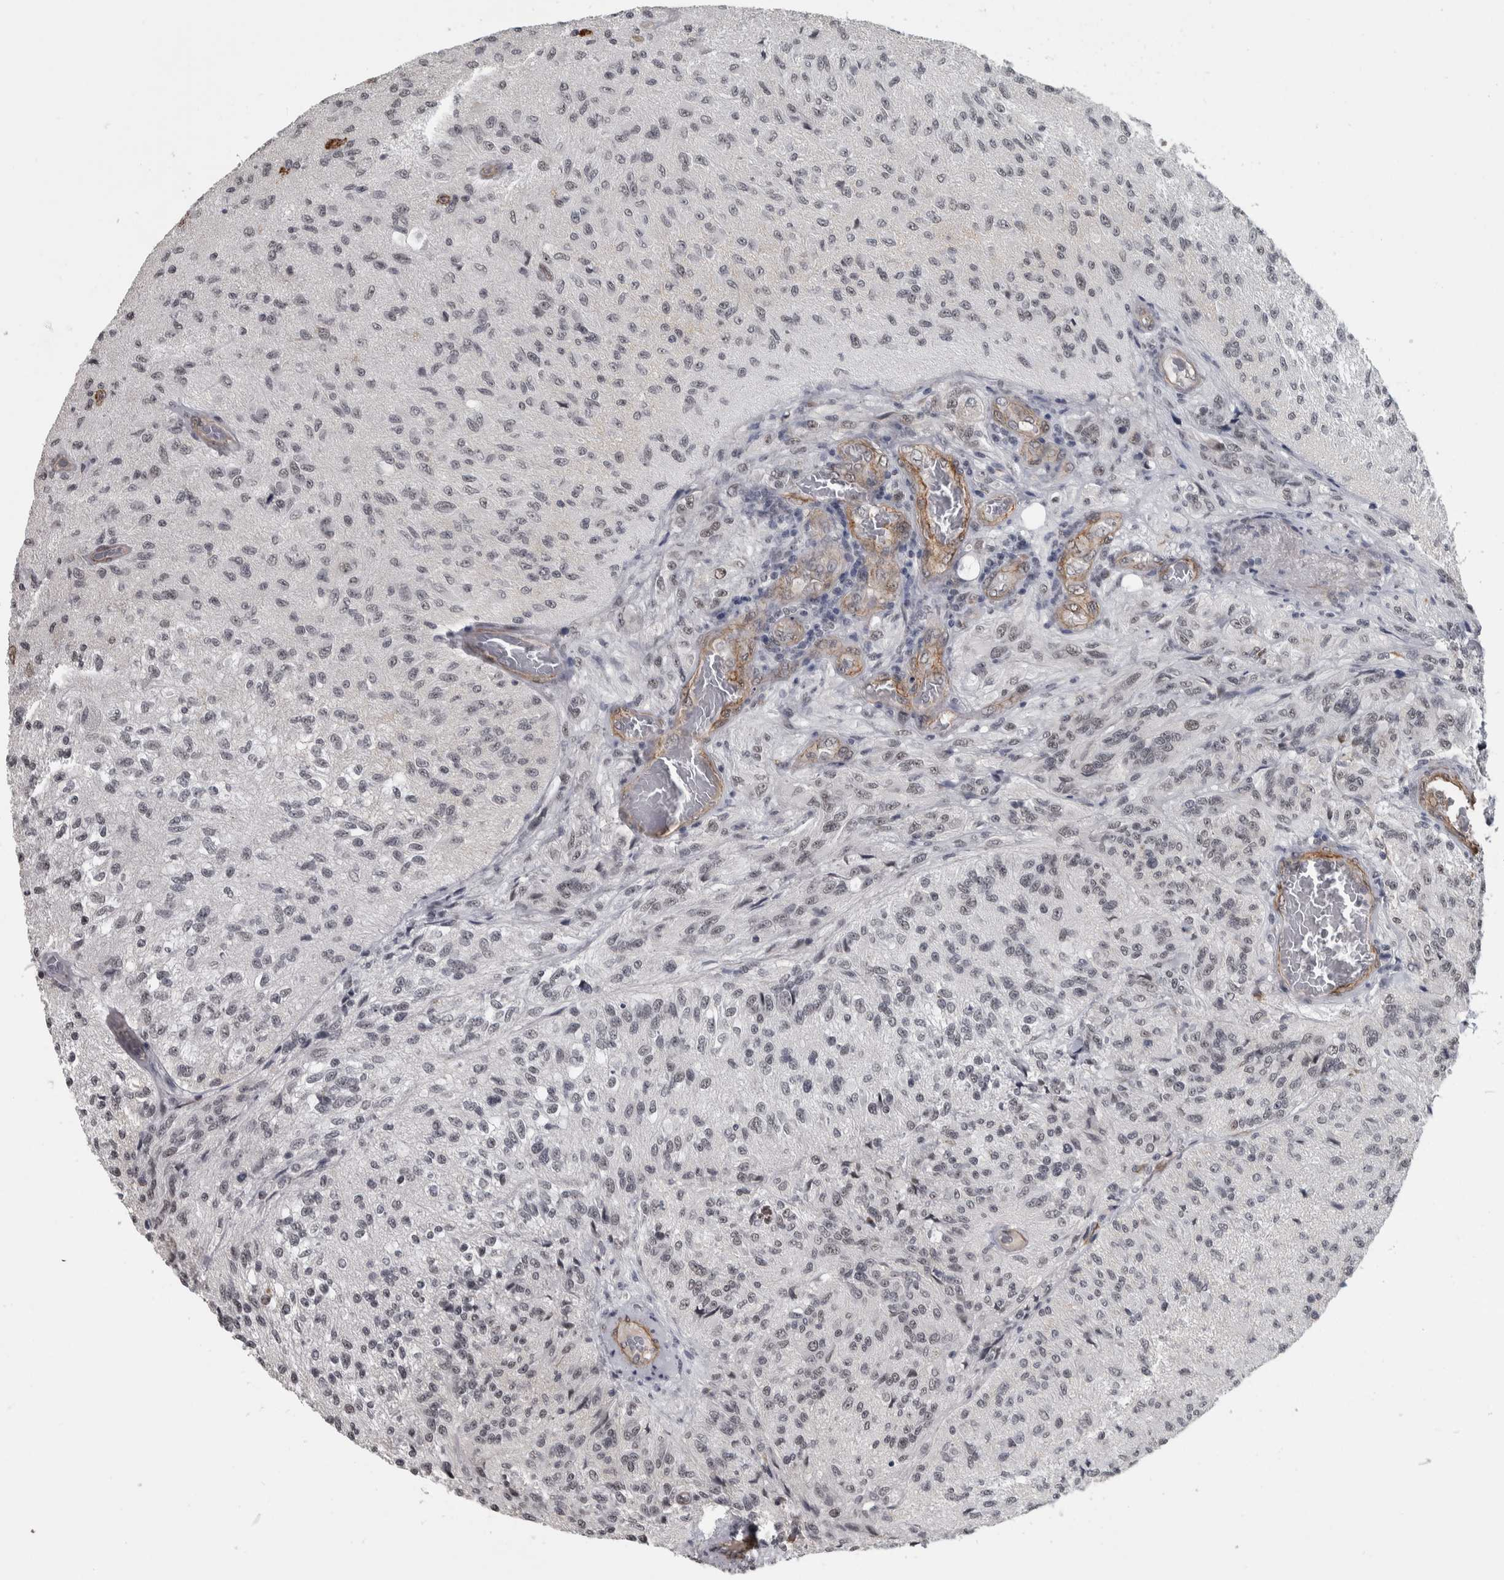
{"staining": {"intensity": "weak", "quantity": "<25%", "location": "nuclear"}, "tissue": "glioma", "cell_type": "Tumor cells", "image_type": "cancer", "snomed": [{"axis": "morphology", "description": "Normal tissue, NOS"}, {"axis": "morphology", "description": "Glioma, malignant, High grade"}, {"axis": "topography", "description": "Cerebral cortex"}], "caption": "High power microscopy micrograph of an IHC image of glioma, revealing no significant staining in tumor cells.", "gene": "DDX42", "patient": {"sex": "male", "age": 77}}